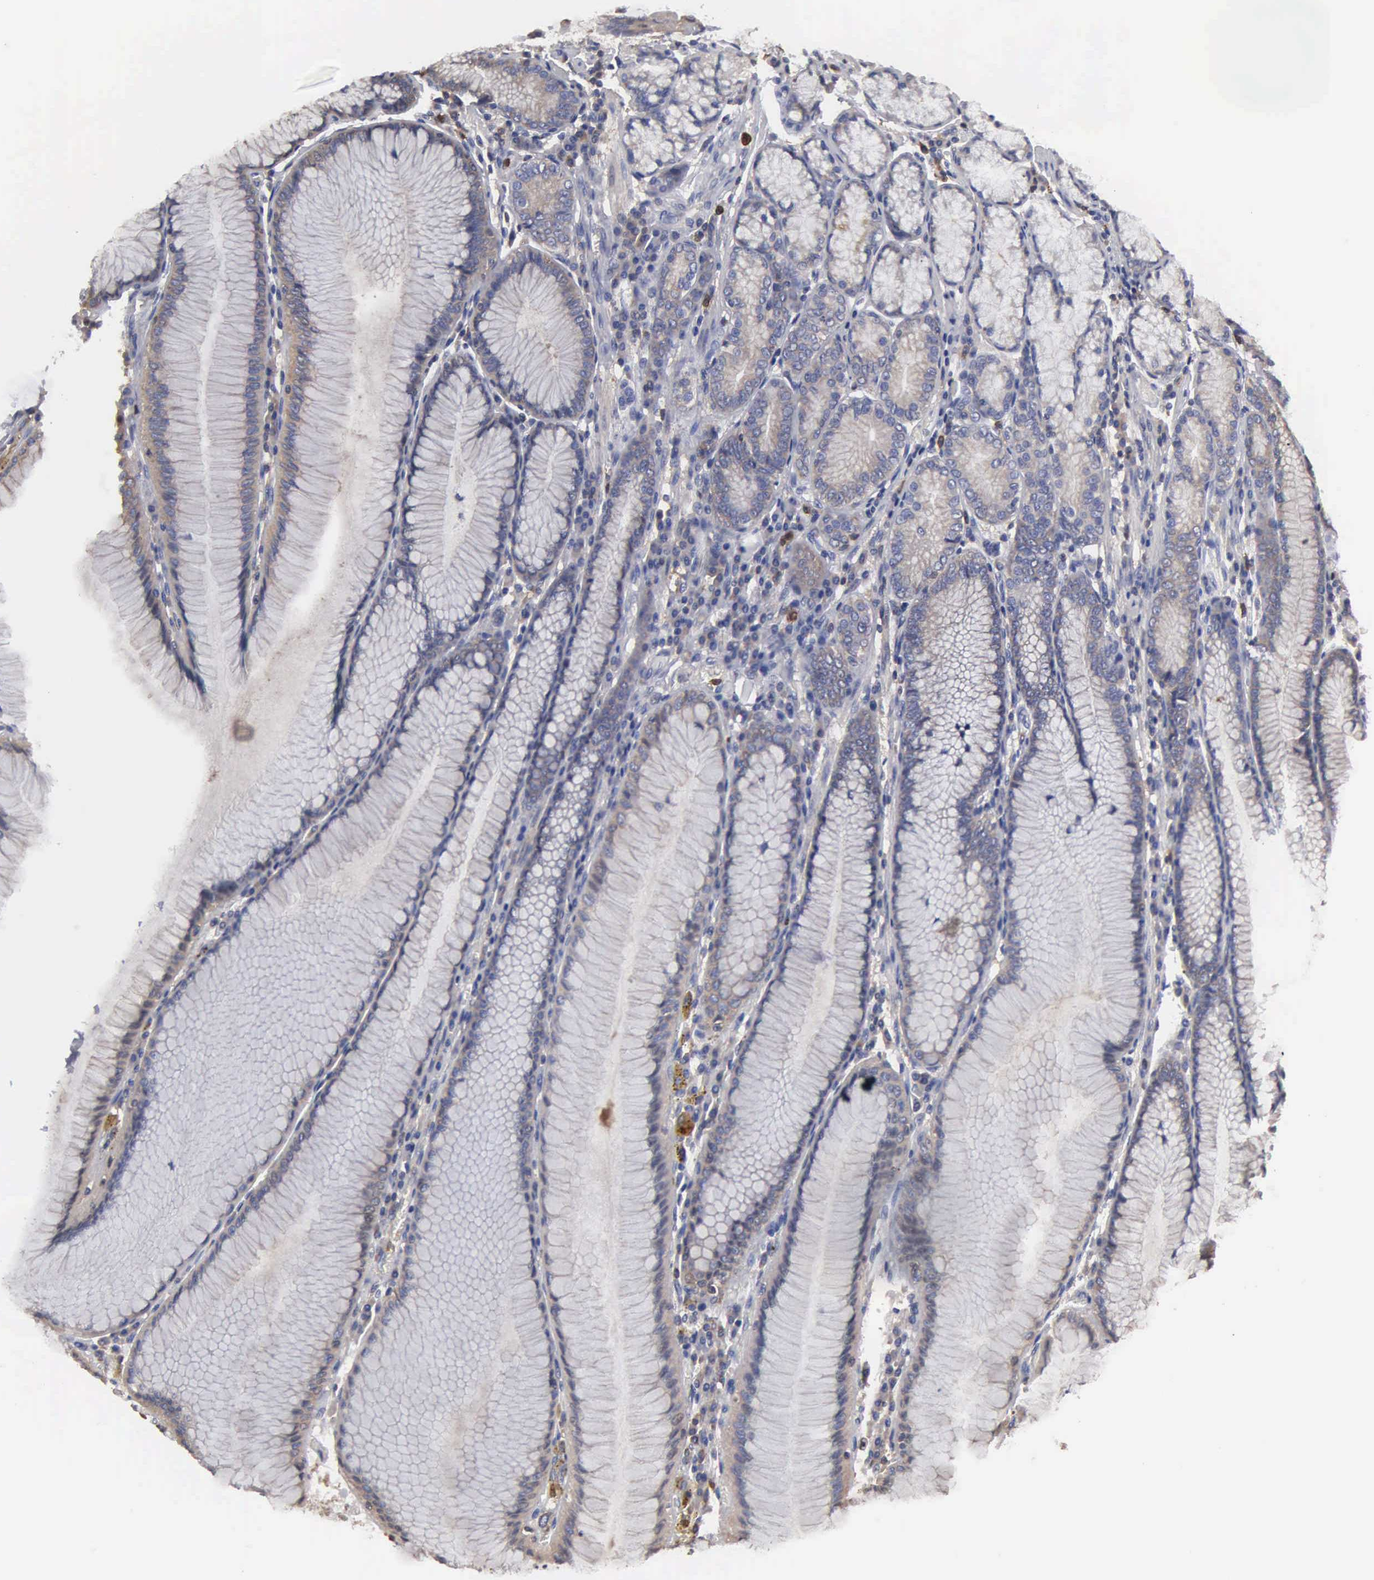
{"staining": {"intensity": "weak", "quantity": "25%-75%", "location": "cytoplasmic/membranous"}, "tissue": "stomach", "cell_type": "Glandular cells", "image_type": "normal", "snomed": [{"axis": "morphology", "description": "Normal tissue, NOS"}, {"axis": "topography", "description": "Stomach, lower"}], "caption": "Immunohistochemistry of benign human stomach exhibits low levels of weak cytoplasmic/membranous positivity in approximately 25%-75% of glandular cells. (DAB (3,3'-diaminobenzidine) IHC with brightfield microscopy, high magnification).", "gene": "G6PD", "patient": {"sex": "female", "age": 93}}